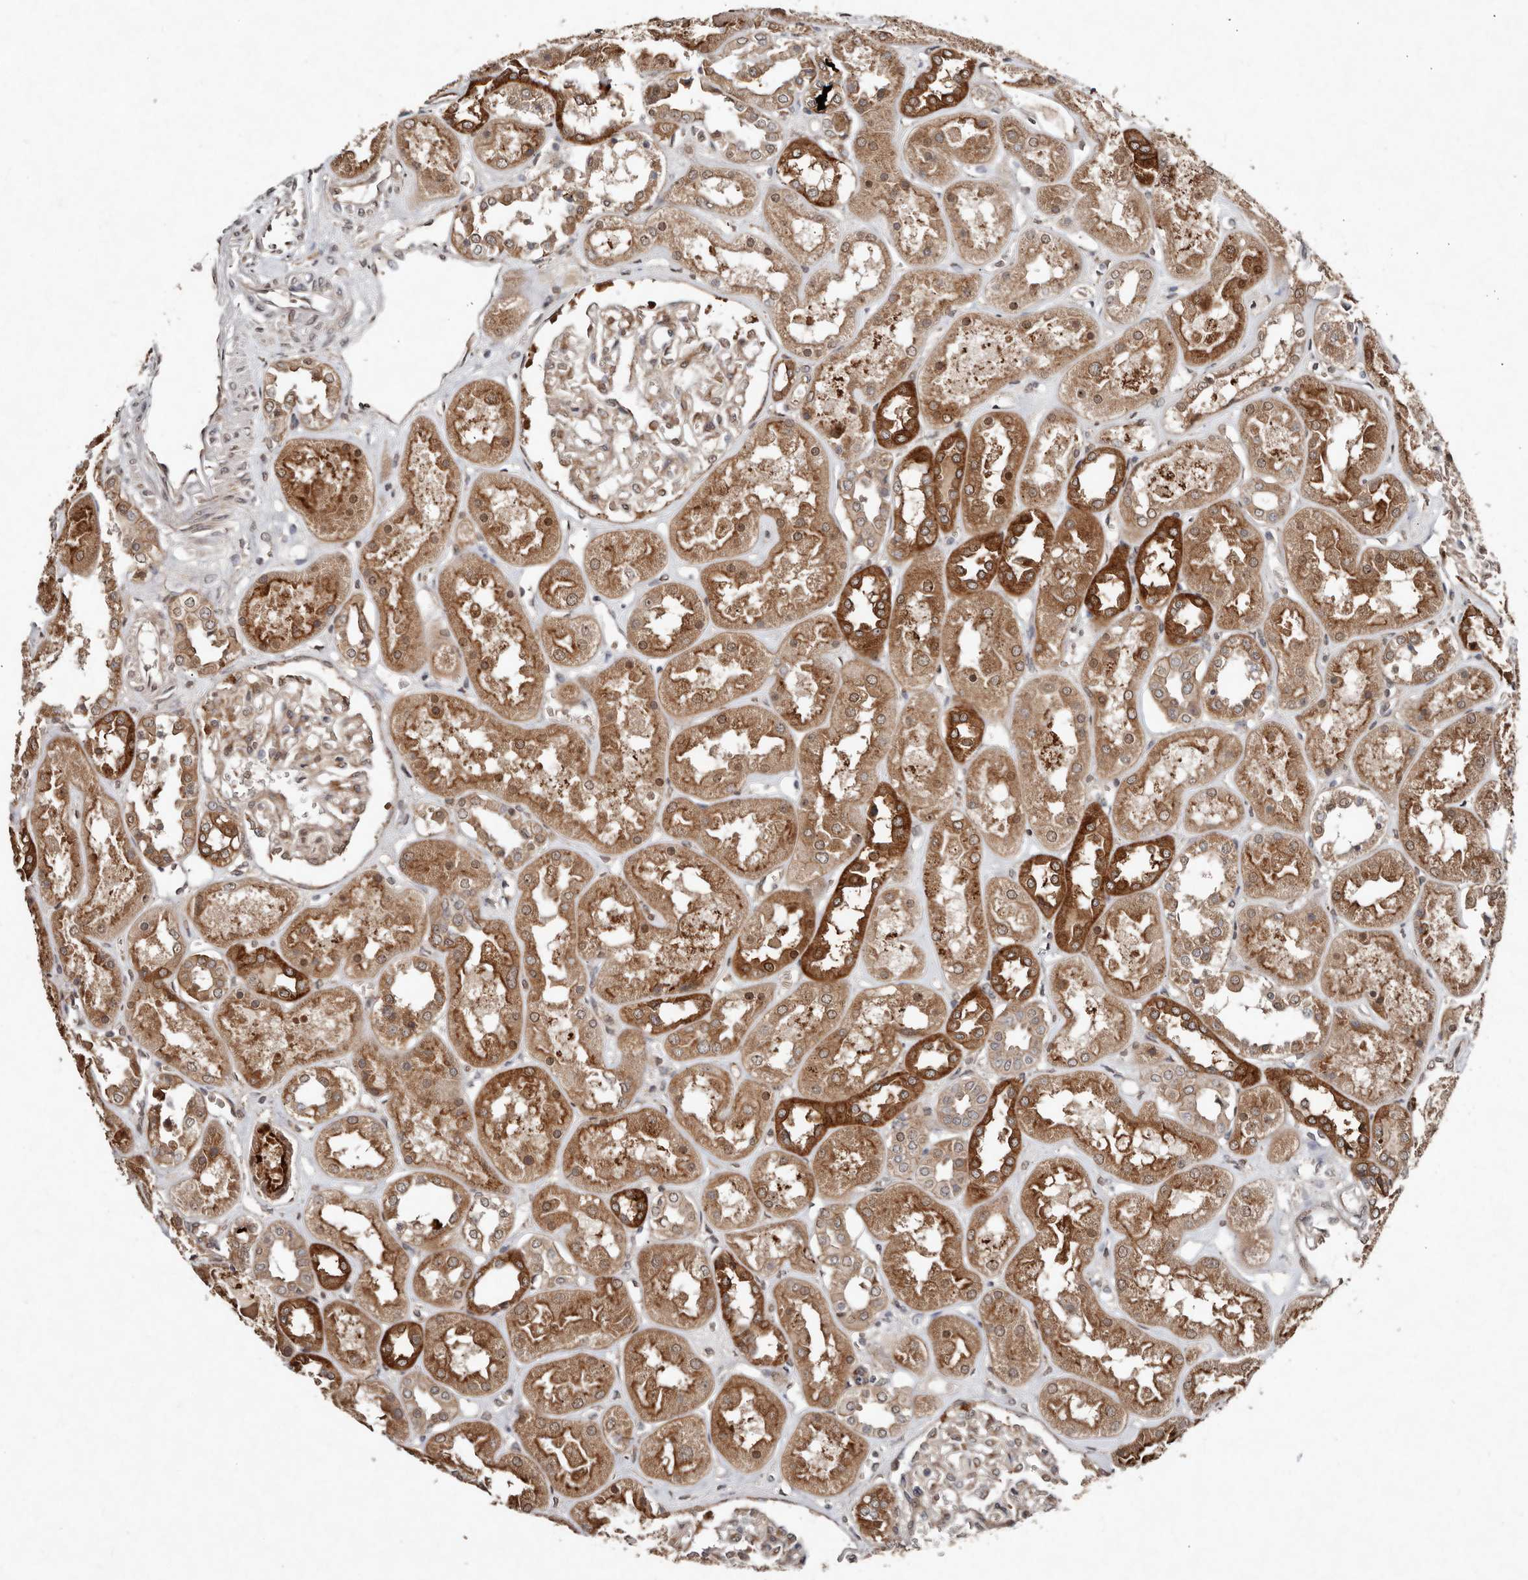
{"staining": {"intensity": "weak", "quantity": ">75%", "location": "cytoplasmic/membranous"}, "tissue": "kidney", "cell_type": "Cells in glomeruli", "image_type": "normal", "snomed": [{"axis": "morphology", "description": "Normal tissue, NOS"}, {"axis": "topography", "description": "Kidney"}], "caption": "Protein positivity by immunohistochemistry (IHC) shows weak cytoplasmic/membranous positivity in approximately >75% of cells in glomeruli in unremarkable kidney.", "gene": "DIP2C", "patient": {"sex": "male", "age": 70}}